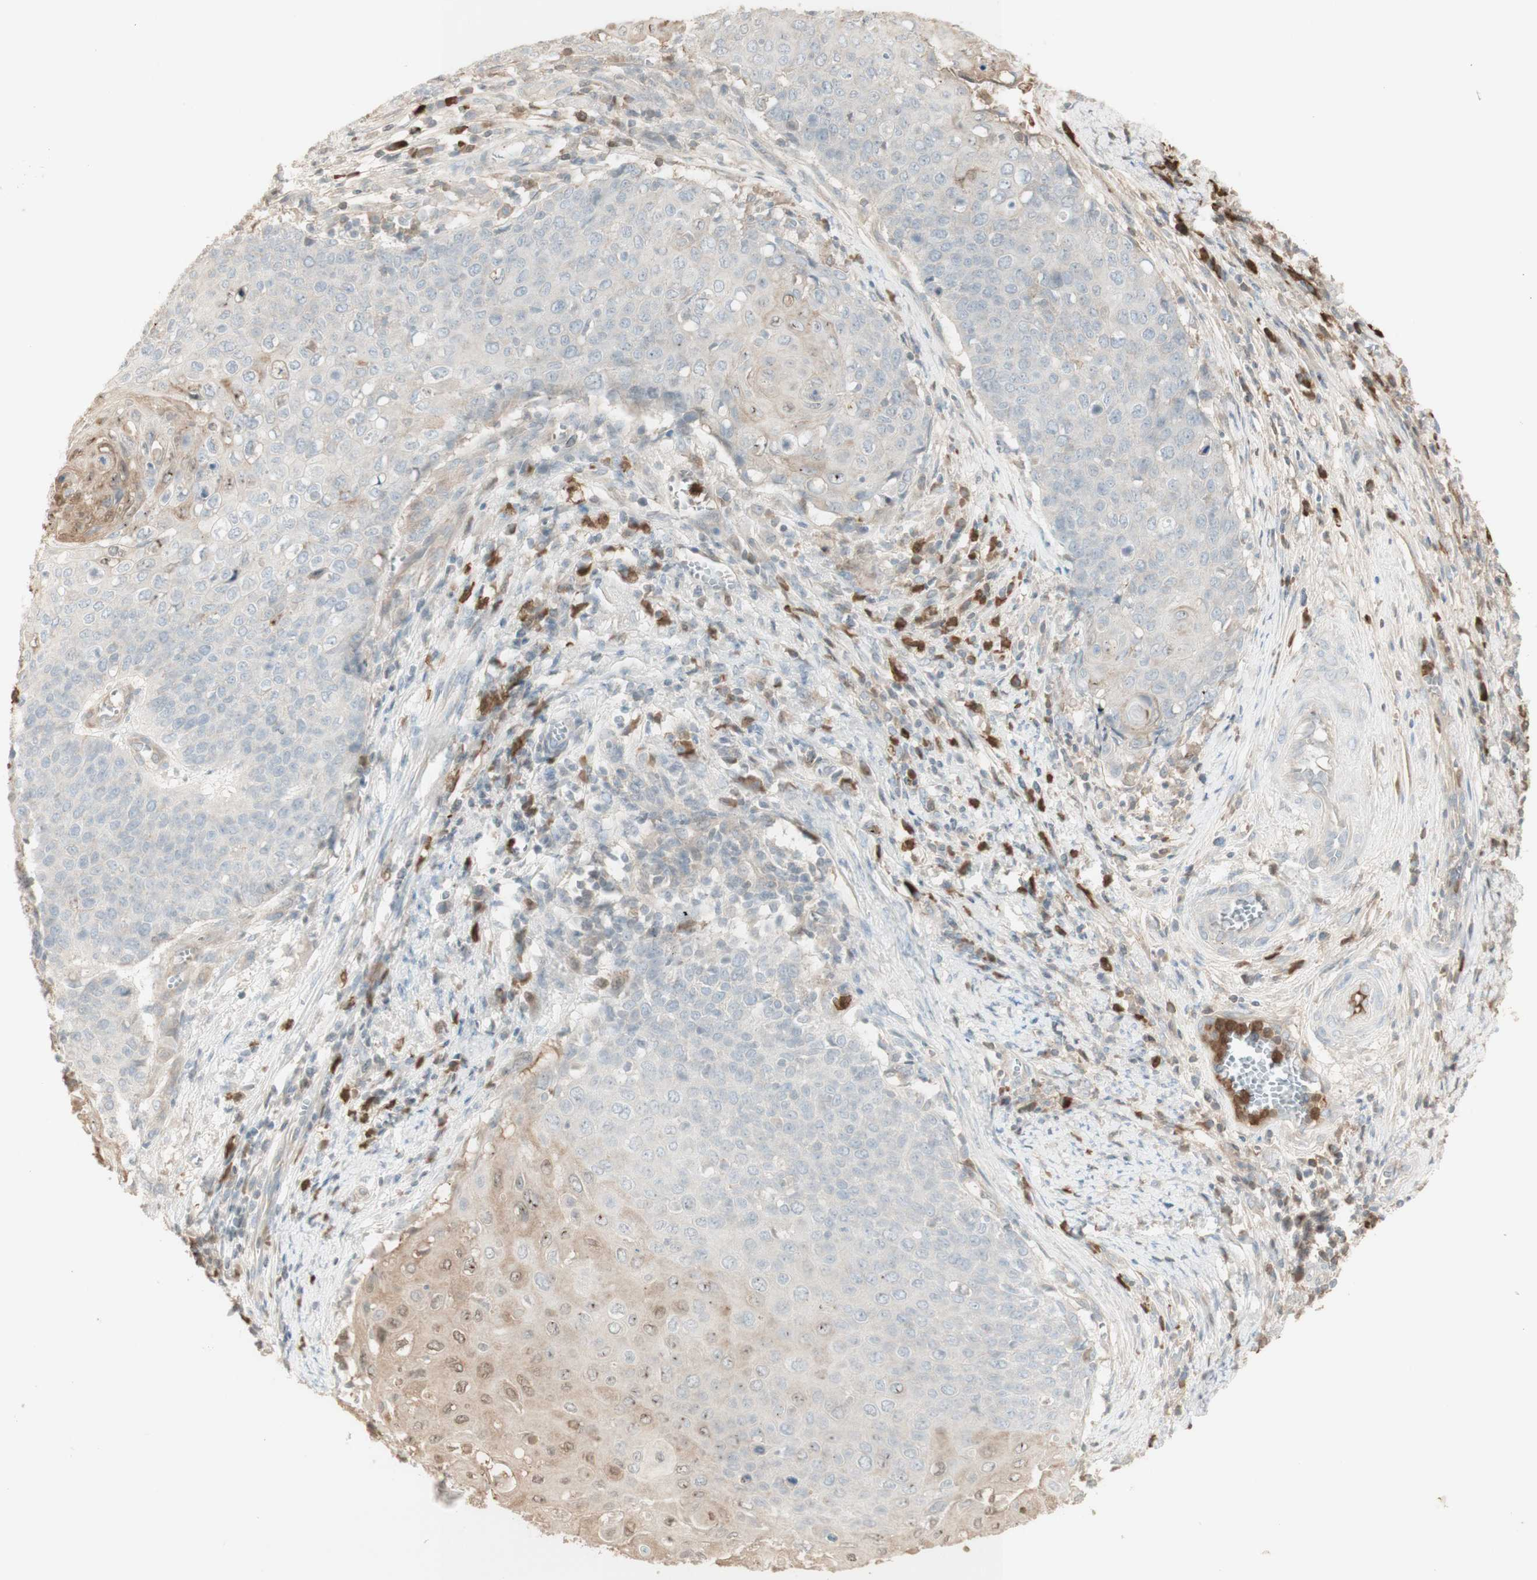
{"staining": {"intensity": "weak", "quantity": "25%-75%", "location": "cytoplasmic/membranous,nuclear"}, "tissue": "cervical cancer", "cell_type": "Tumor cells", "image_type": "cancer", "snomed": [{"axis": "morphology", "description": "Squamous cell carcinoma, NOS"}, {"axis": "topography", "description": "Cervix"}], "caption": "A photomicrograph of human cervical cancer (squamous cell carcinoma) stained for a protein demonstrates weak cytoplasmic/membranous and nuclear brown staining in tumor cells.", "gene": "NID1", "patient": {"sex": "female", "age": 39}}